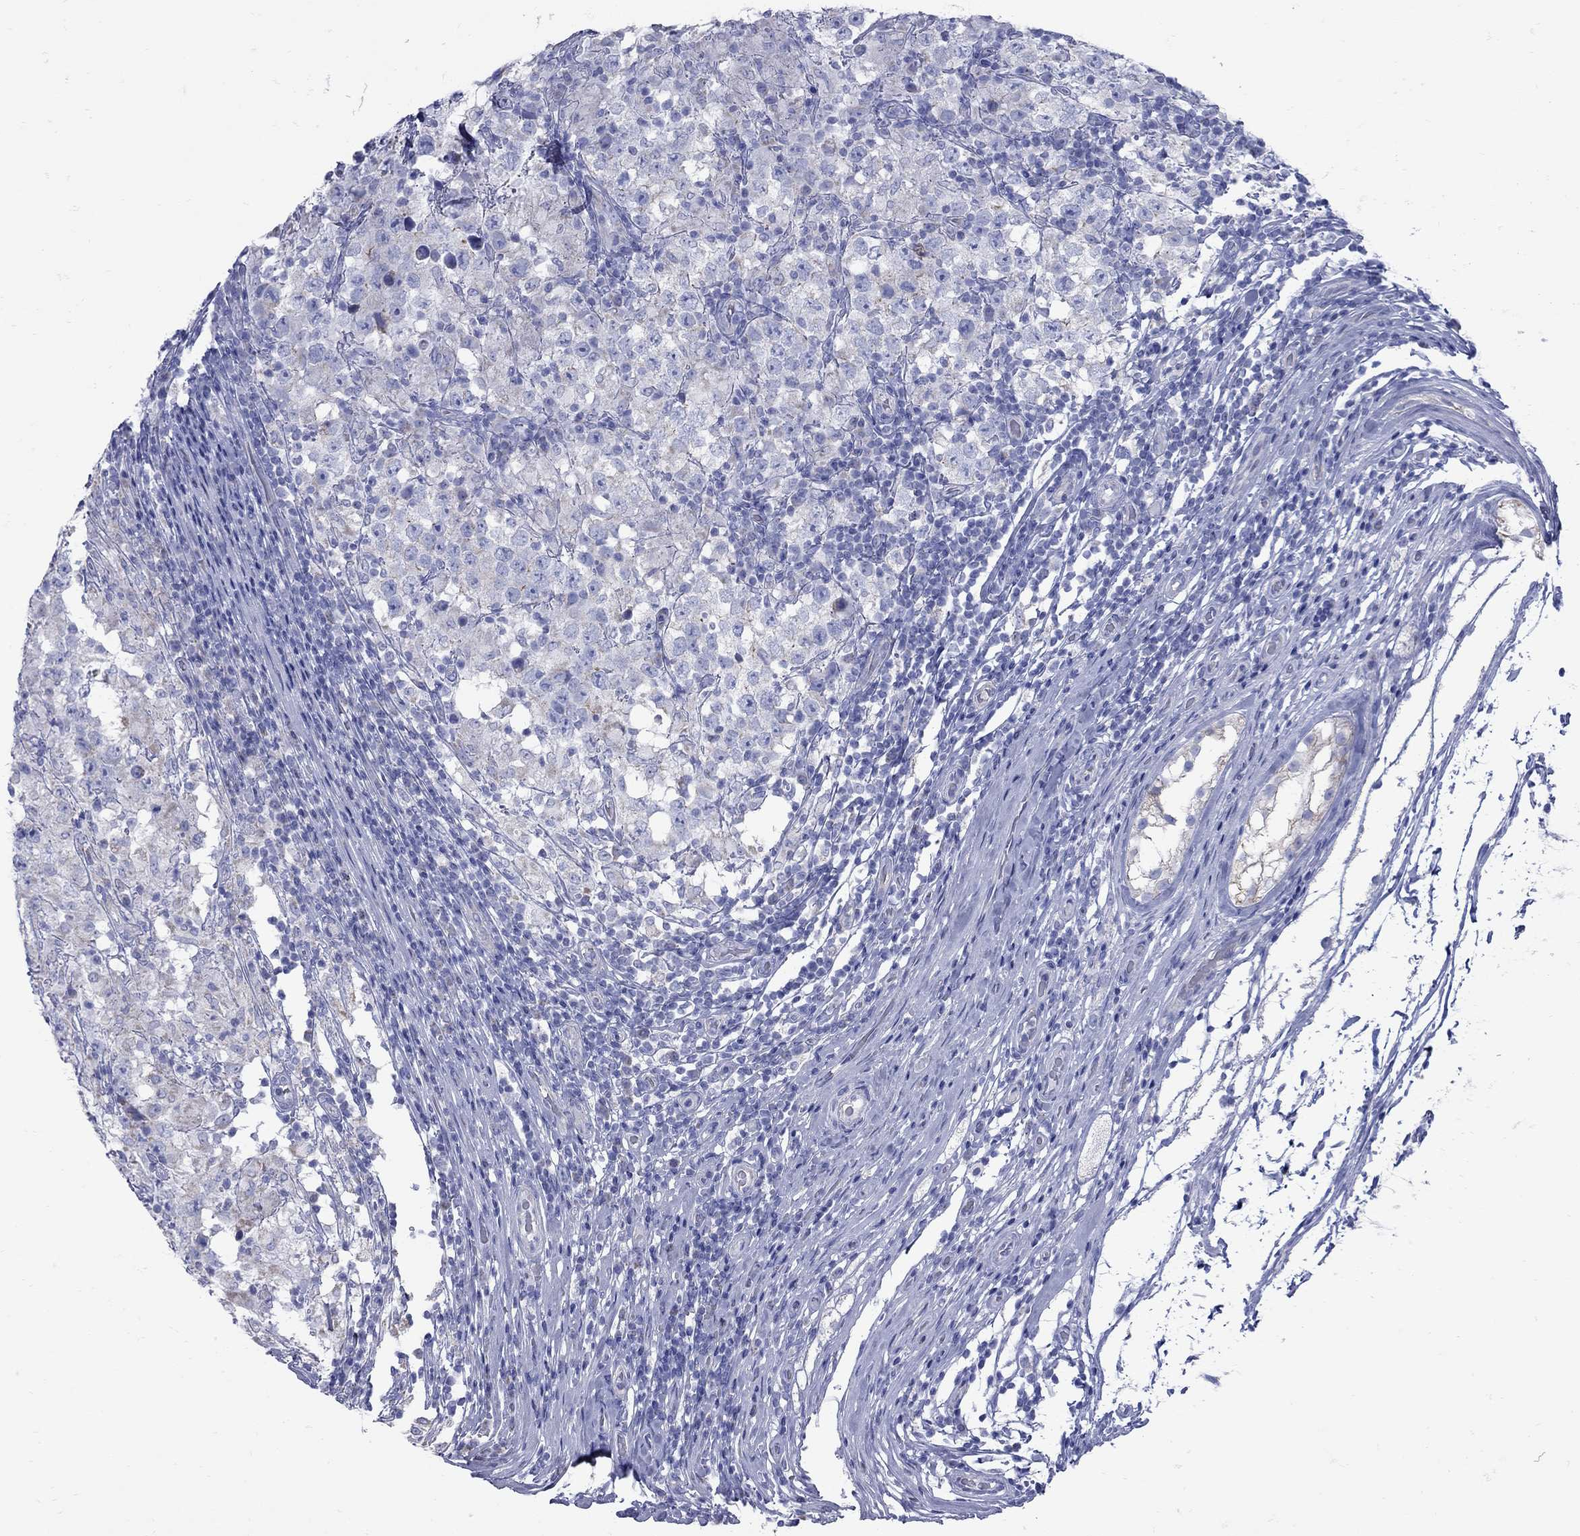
{"staining": {"intensity": "negative", "quantity": "none", "location": "none"}, "tissue": "testis cancer", "cell_type": "Tumor cells", "image_type": "cancer", "snomed": [{"axis": "morphology", "description": "Seminoma, NOS"}, {"axis": "morphology", "description": "Carcinoma, Embryonal, NOS"}, {"axis": "topography", "description": "Testis"}], "caption": "Immunohistochemical staining of human testis cancer exhibits no significant staining in tumor cells.", "gene": "PDZD3", "patient": {"sex": "male", "age": 41}}